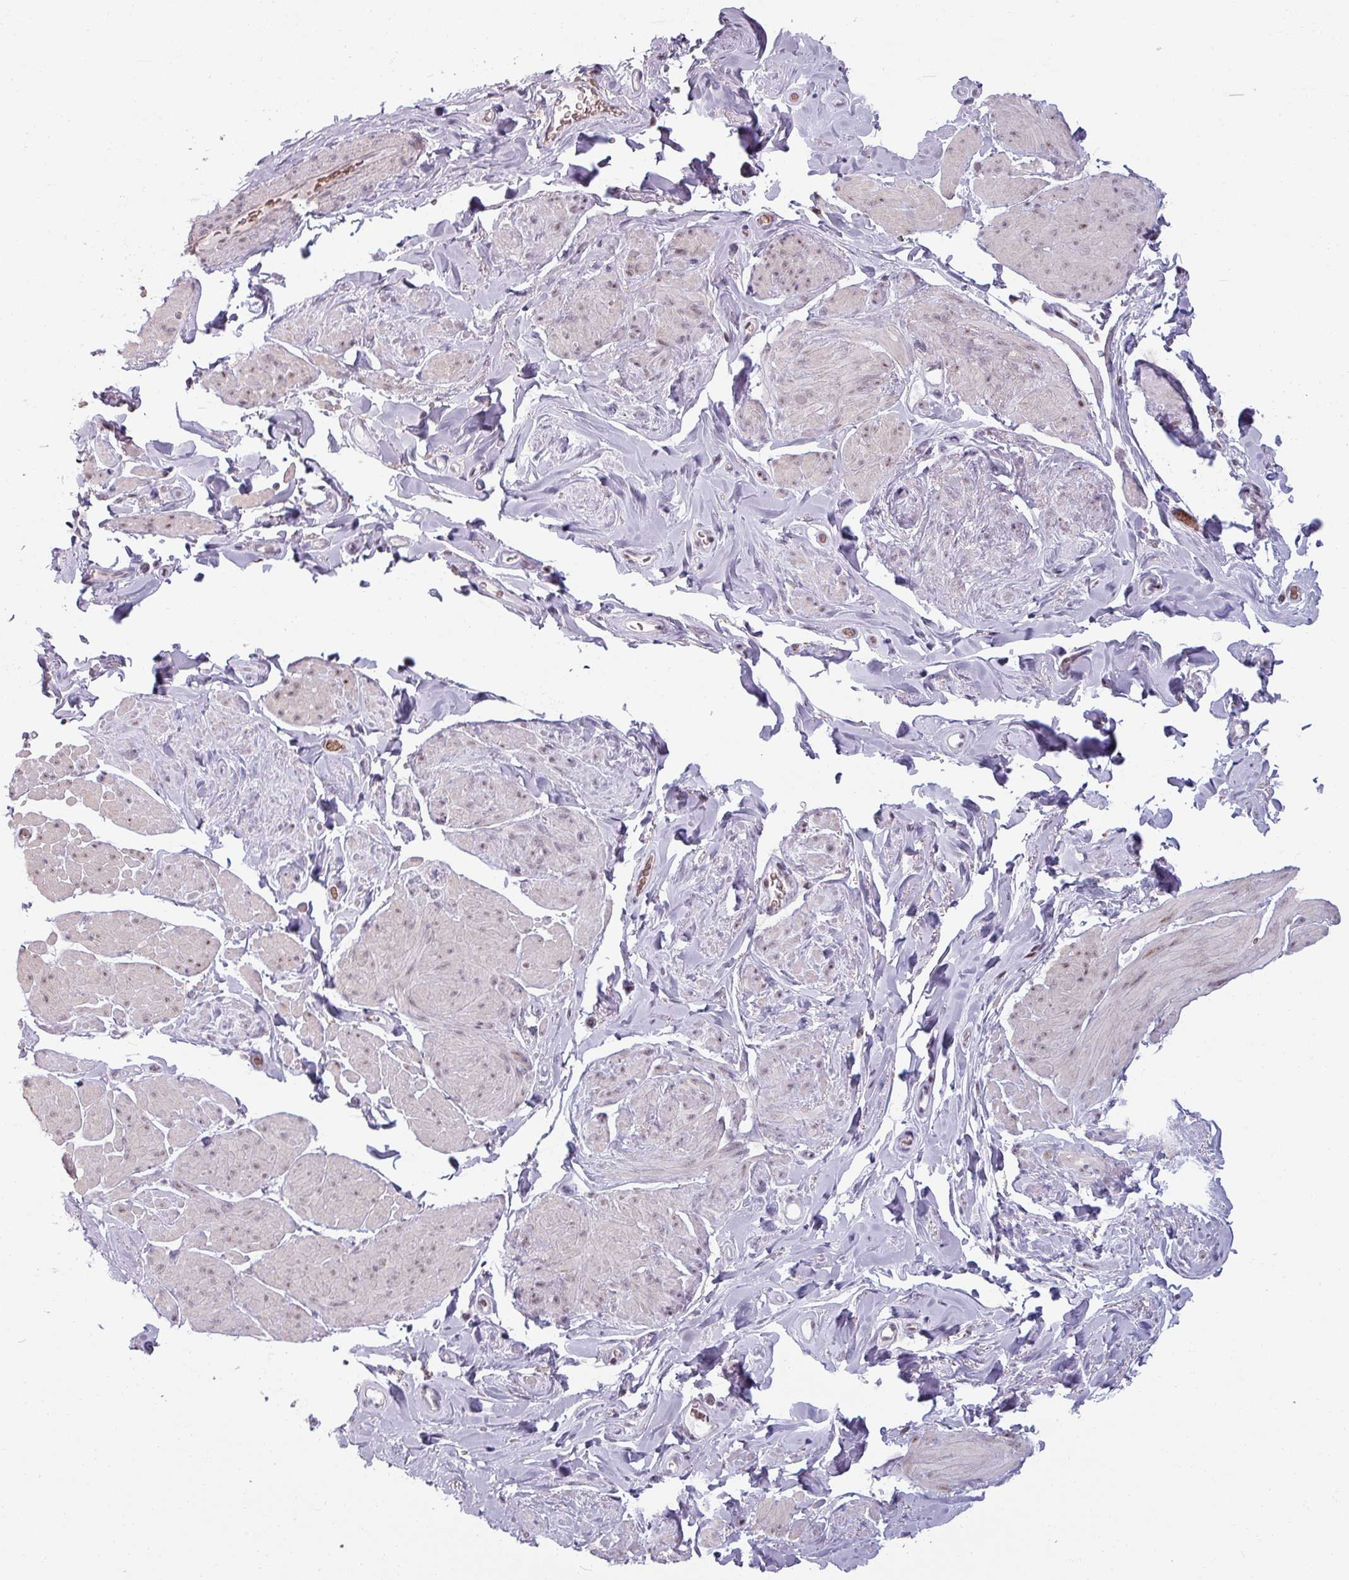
{"staining": {"intensity": "moderate", "quantity": "25%-75%", "location": "nuclear"}, "tissue": "smooth muscle", "cell_type": "Smooth muscle cells", "image_type": "normal", "snomed": [{"axis": "morphology", "description": "Normal tissue, NOS"}, {"axis": "topography", "description": "Smooth muscle"}, {"axis": "topography", "description": "Peripheral nerve tissue"}], "caption": "This histopathology image demonstrates immunohistochemistry staining of normal human smooth muscle, with medium moderate nuclear staining in about 25%-75% of smooth muscle cells.", "gene": "NCOR1", "patient": {"sex": "male", "age": 69}}